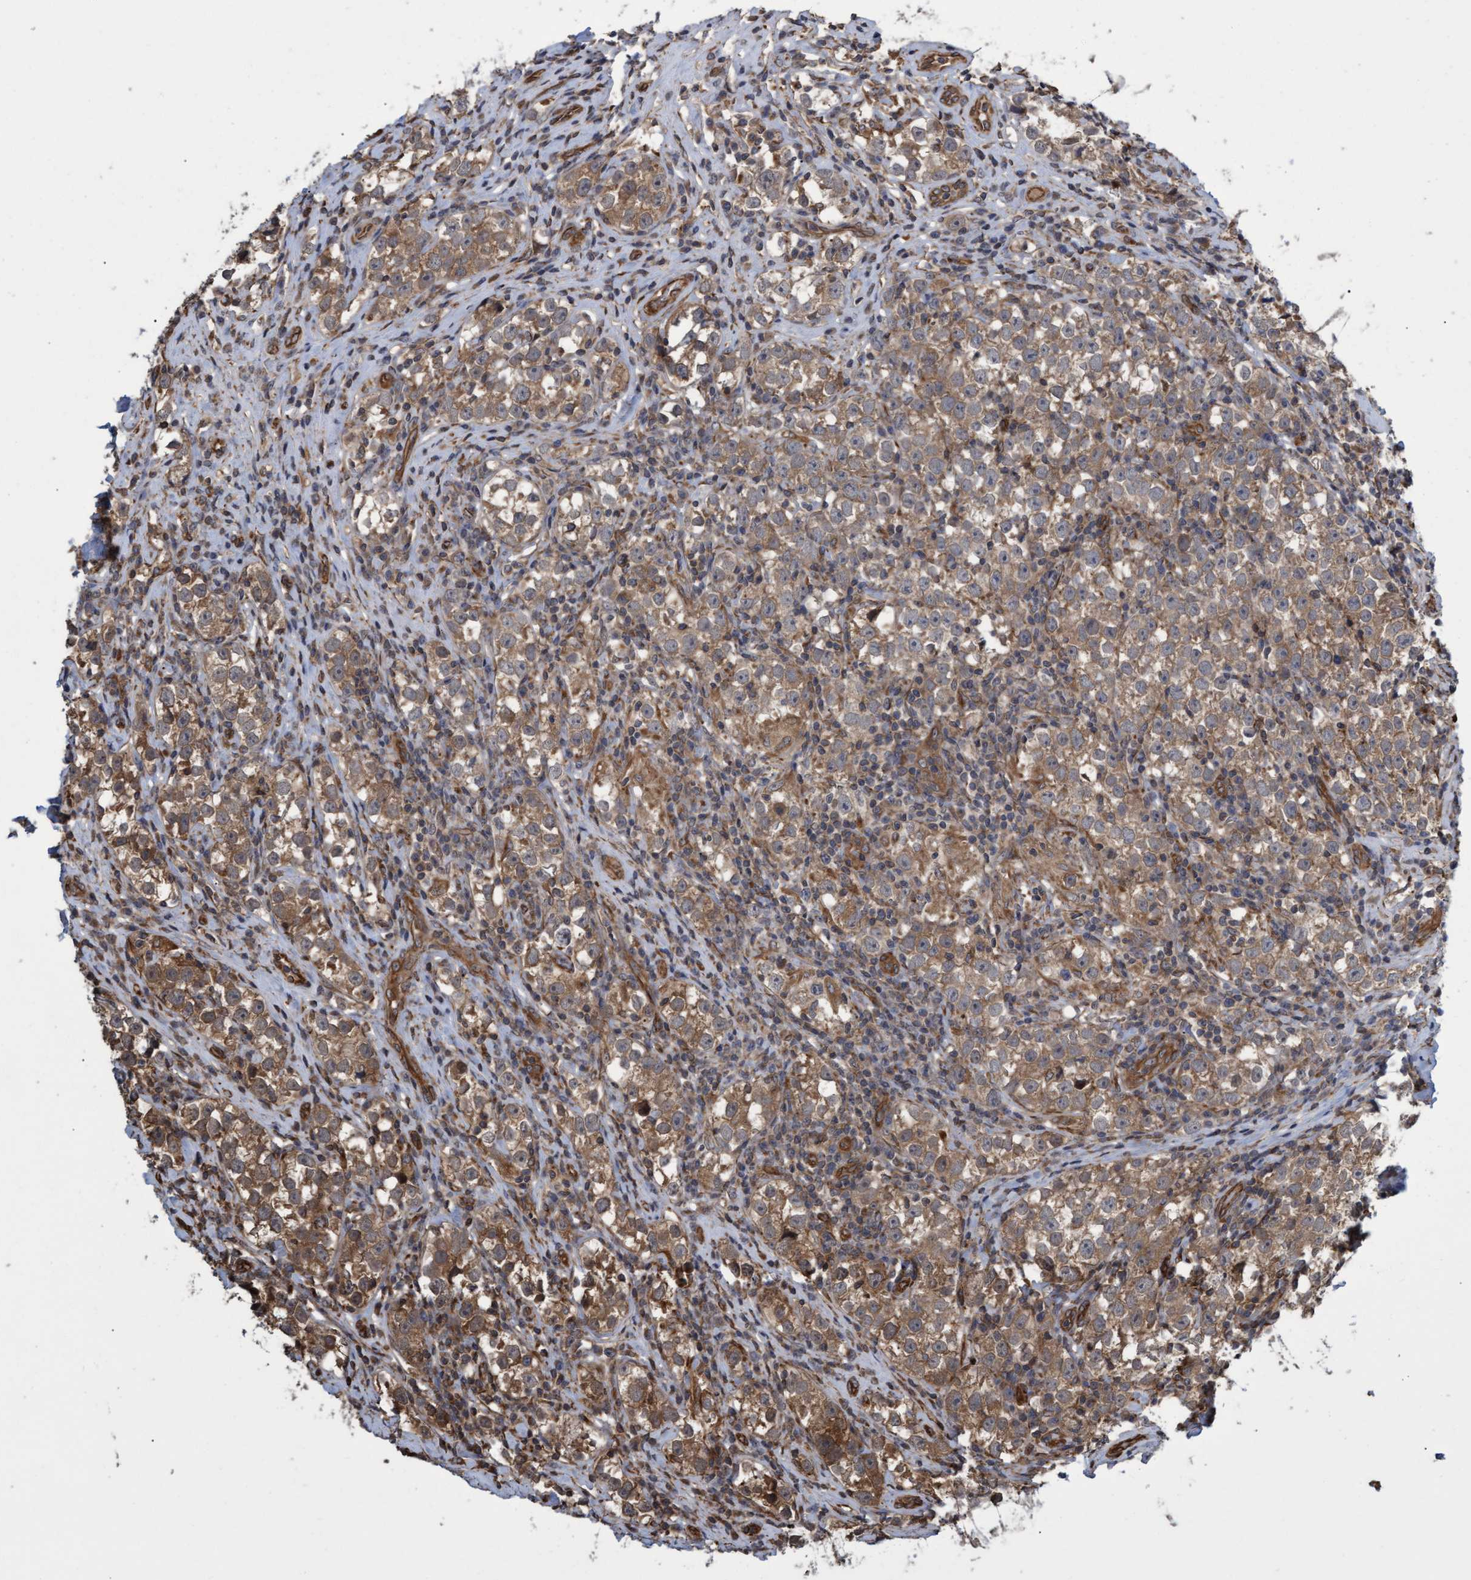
{"staining": {"intensity": "moderate", "quantity": ">75%", "location": "cytoplasmic/membranous"}, "tissue": "testis cancer", "cell_type": "Tumor cells", "image_type": "cancer", "snomed": [{"axis": "morphology", "description": "Normal tissue, NOS"}, {"axis": "morphology", "description": "Seminoma, NOS"}, {"axis": "topography", "description": "Testis"}], "caption": "Protein analysis of seminoma (testis) tissue exhibits moderate cytoplasmic/membranous staining in about >75% of tumor cells.", "gene": "TNFRSF10B", "patient": {"sex": "male", "age": 43}}